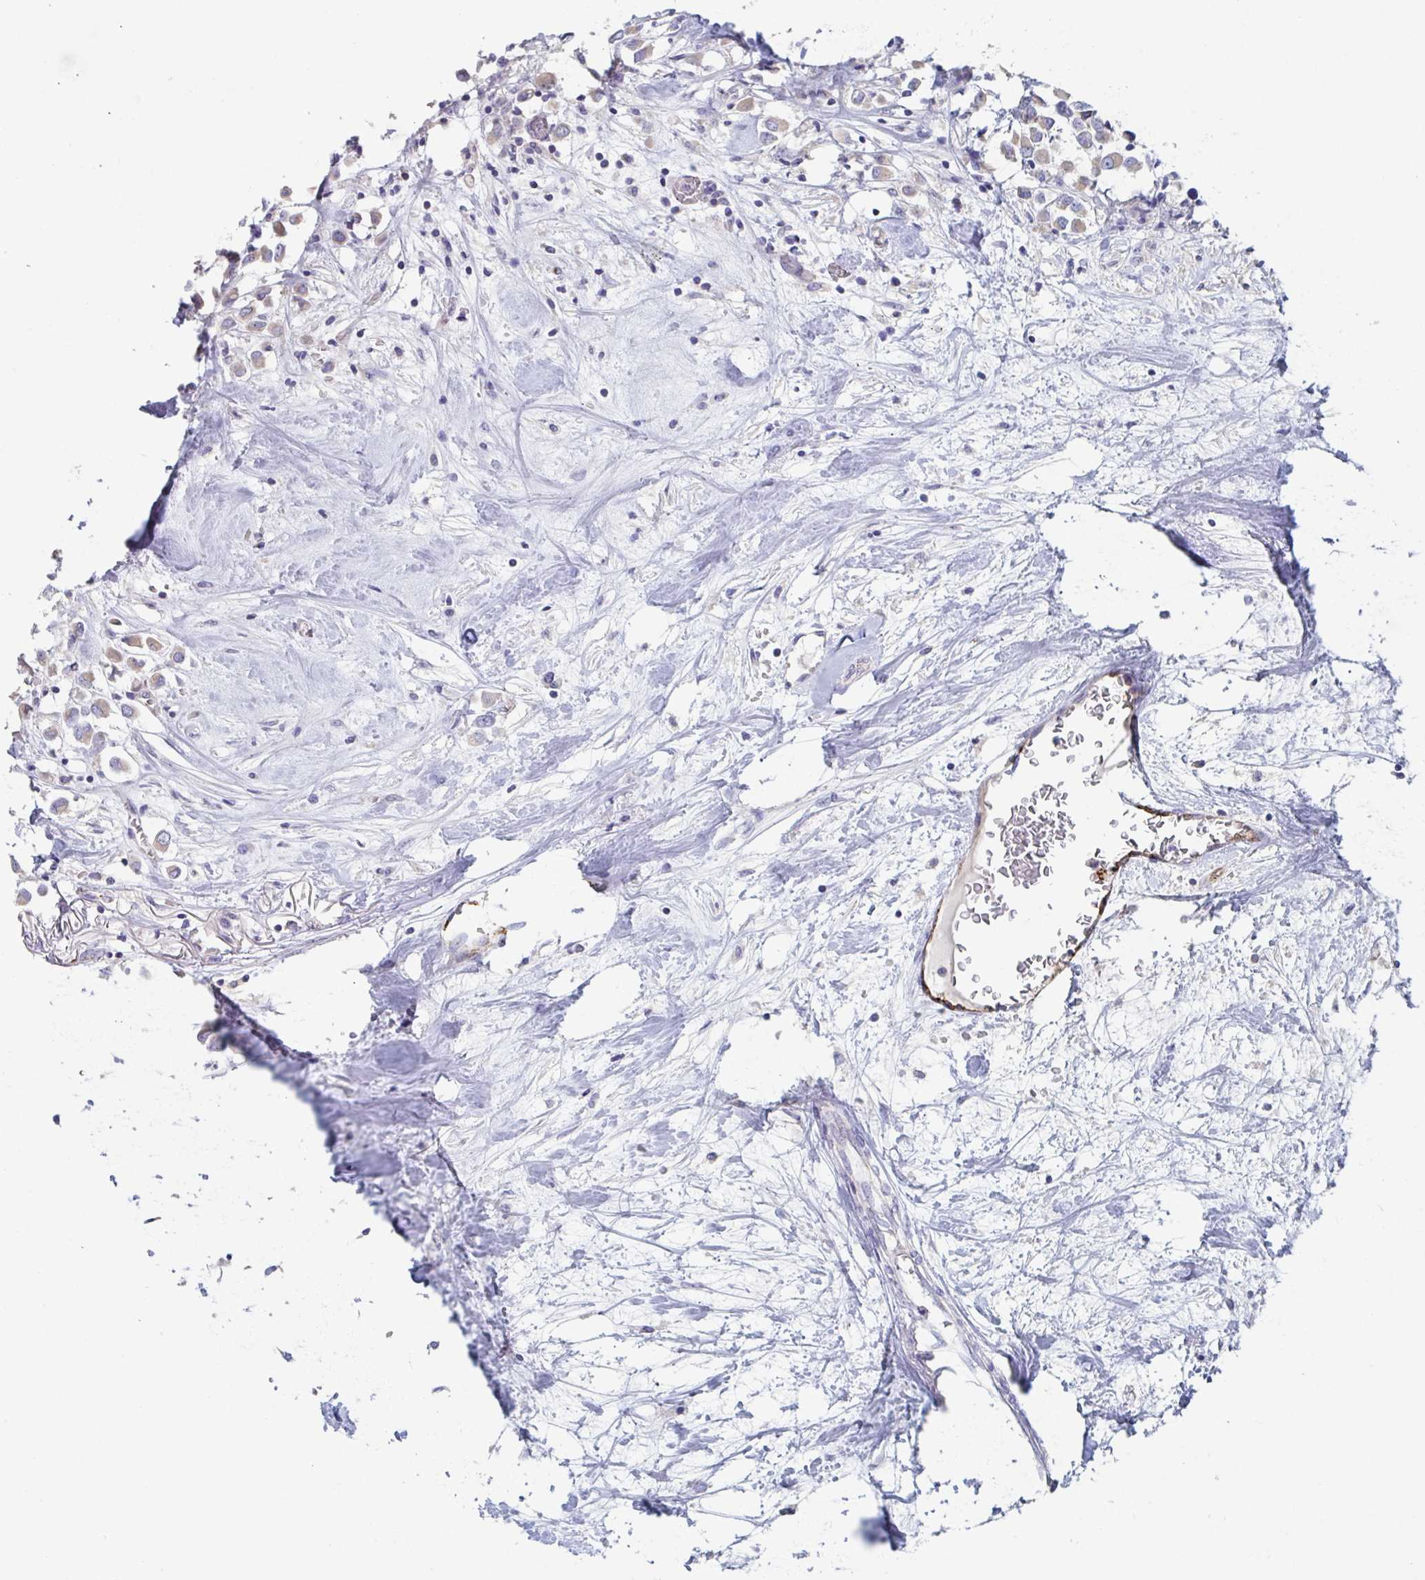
{"staining": {"intensity": "weak", "quantity": "25%-75%", "location": "cytoplasmic/membranous"}, "tissue": "breast cancer", "cell_type": "Tumor cells", "image_type": "cancer", "snomed": [{"axis": "morphology", "description": "Duct carcinoma"}, {"axis": "topography", "description": "Breast"}], "caption": "The image shows immunohistochemical staining of breast cancer (intraductal carcinoma). There is weak cytoplasmic/membranous staining is identified in about 25%-75% of tumor cells.", "gene": "ABHD16A", "patient": {"sex": "female", "age": 61}}